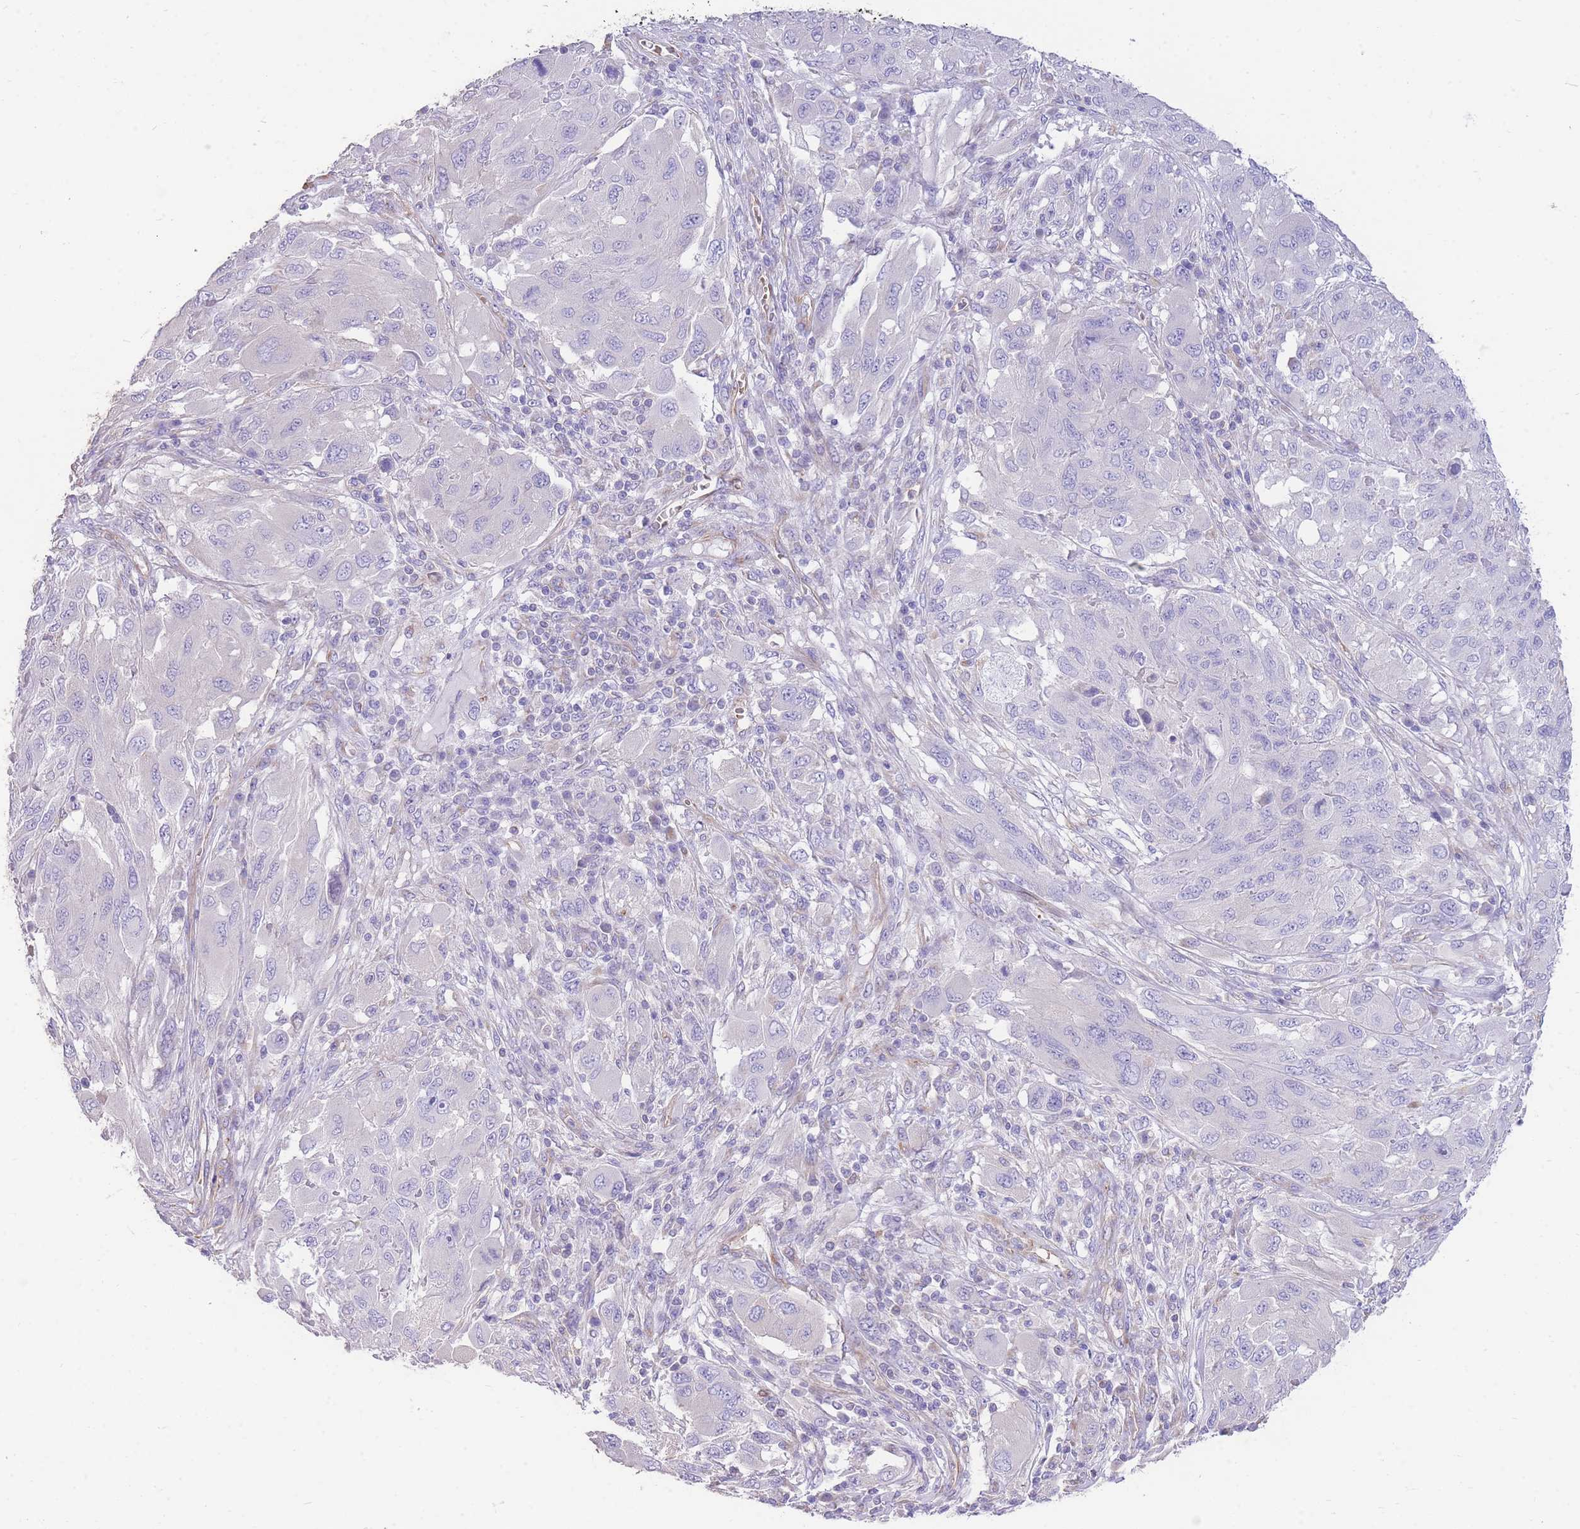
{"staining": {"intensity": "negative", "quantity": "none", "location": "none"}, "tissue": "melanoma", "cell_type": "Tumor cells", "image_type": "cancer", "snomed": [{"axis": "morphology", "description": "Malignant melanoma, NOS"}, {"axis": "topography", "description": "Skin"}], "caption": "This is an immunohistochemistry (IHC) photomicrograph of human melanoma. There is no expression in tumor cells.", "gene": "ANKRD53", "patient": {"sex": "female", "age": 91}}